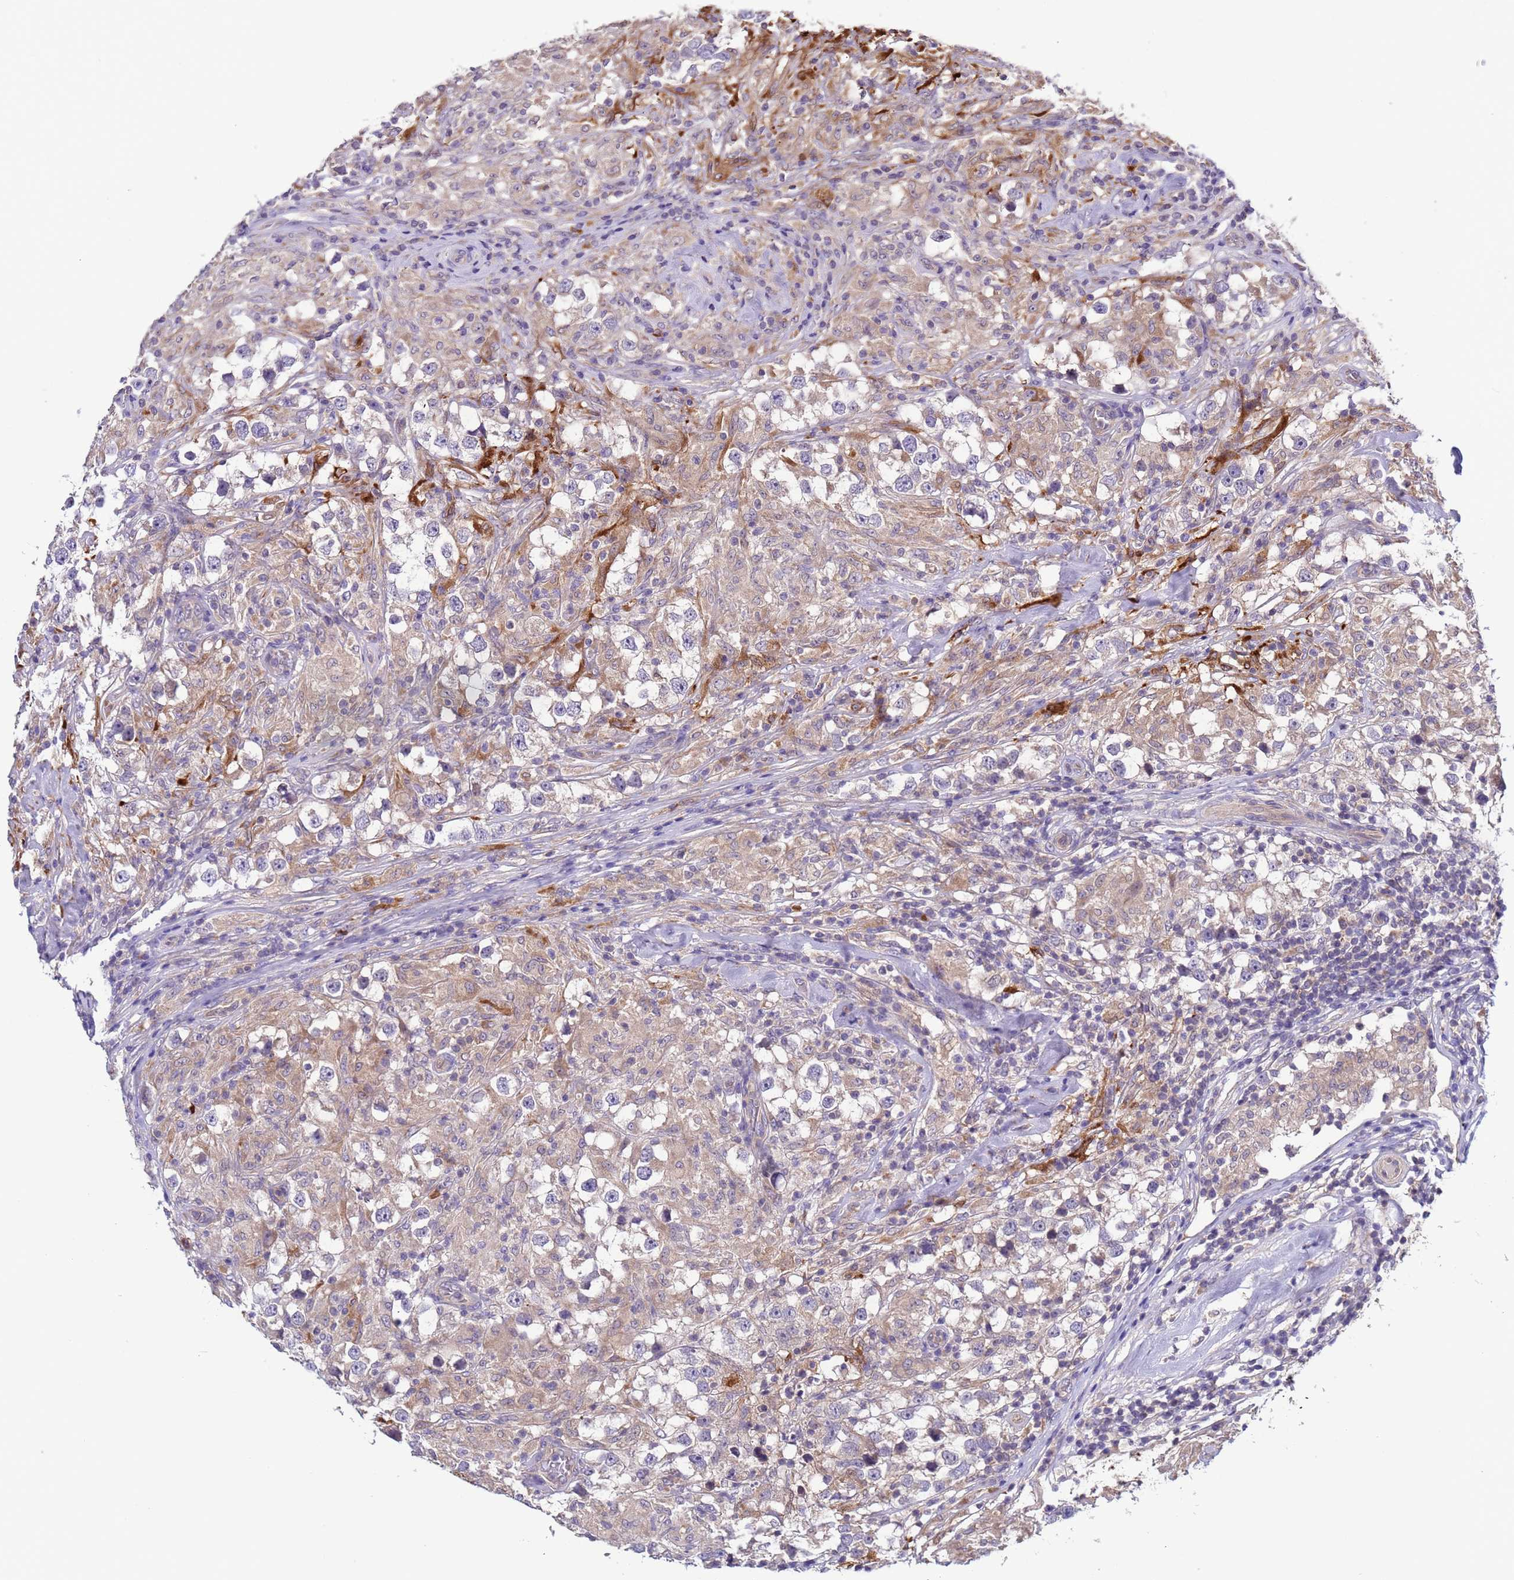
{"staining": {"intensity": "weak", "quantity": "<25%", "location": "cytoplasmic/membranous"}, "tissue": "testis cancer", "cell_type": "Tumor cells", "image_type": "cancer", "snomed": [{"axis": "morphology", "description": "Seminoma, NOS"}, {"axis": "topography", "description": "Testis"}], "caption": "Immunohistochemistry (IHC) of seminoma (testis) reveals no staining in tumor cells.", "gene": "ELMOD2", "patient": {"sex": "male", "age": 46}}